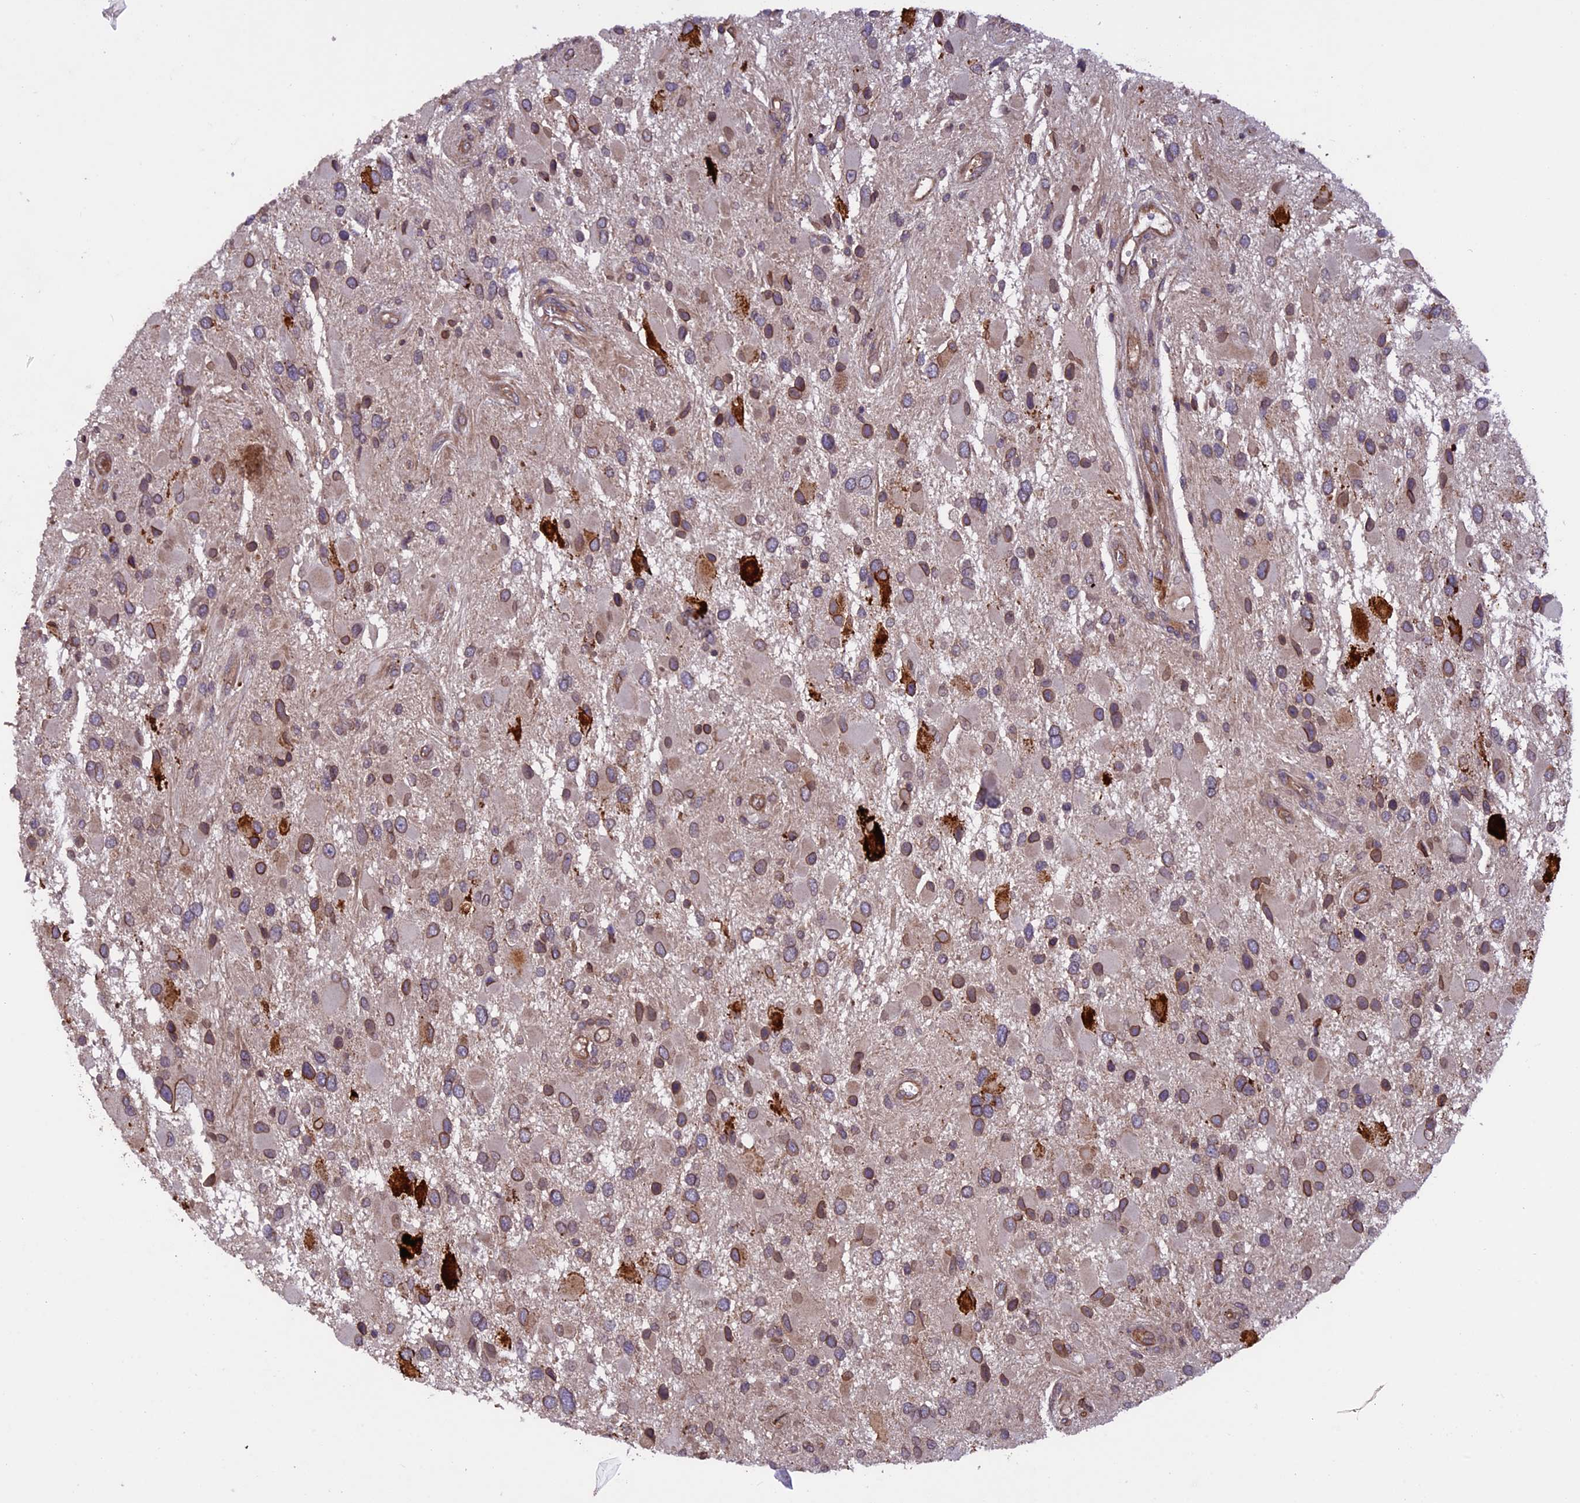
{"staining": {"intensity": "weak", "quantity": "25%-75%", "location": "cytoplasmic/membranous,nuclear"}, "tissue": "glioma", "cell_type": "Tumor cells", "image_type": "cancer", "snomed": [{"axis": "morphology", "description": "Glioma, malignant, High grade"}, {"axis": "topography", "description": "Brain"}], "caption": "Brown immunohistochemical staining in malignant glioma (high-grade) displays weak cytoplasmic/membranous and nuclear expression in approximately 25%-75% of tumor cells.", "gene": "CCDC125", "patient": {"sex": "male", "age": 53}}